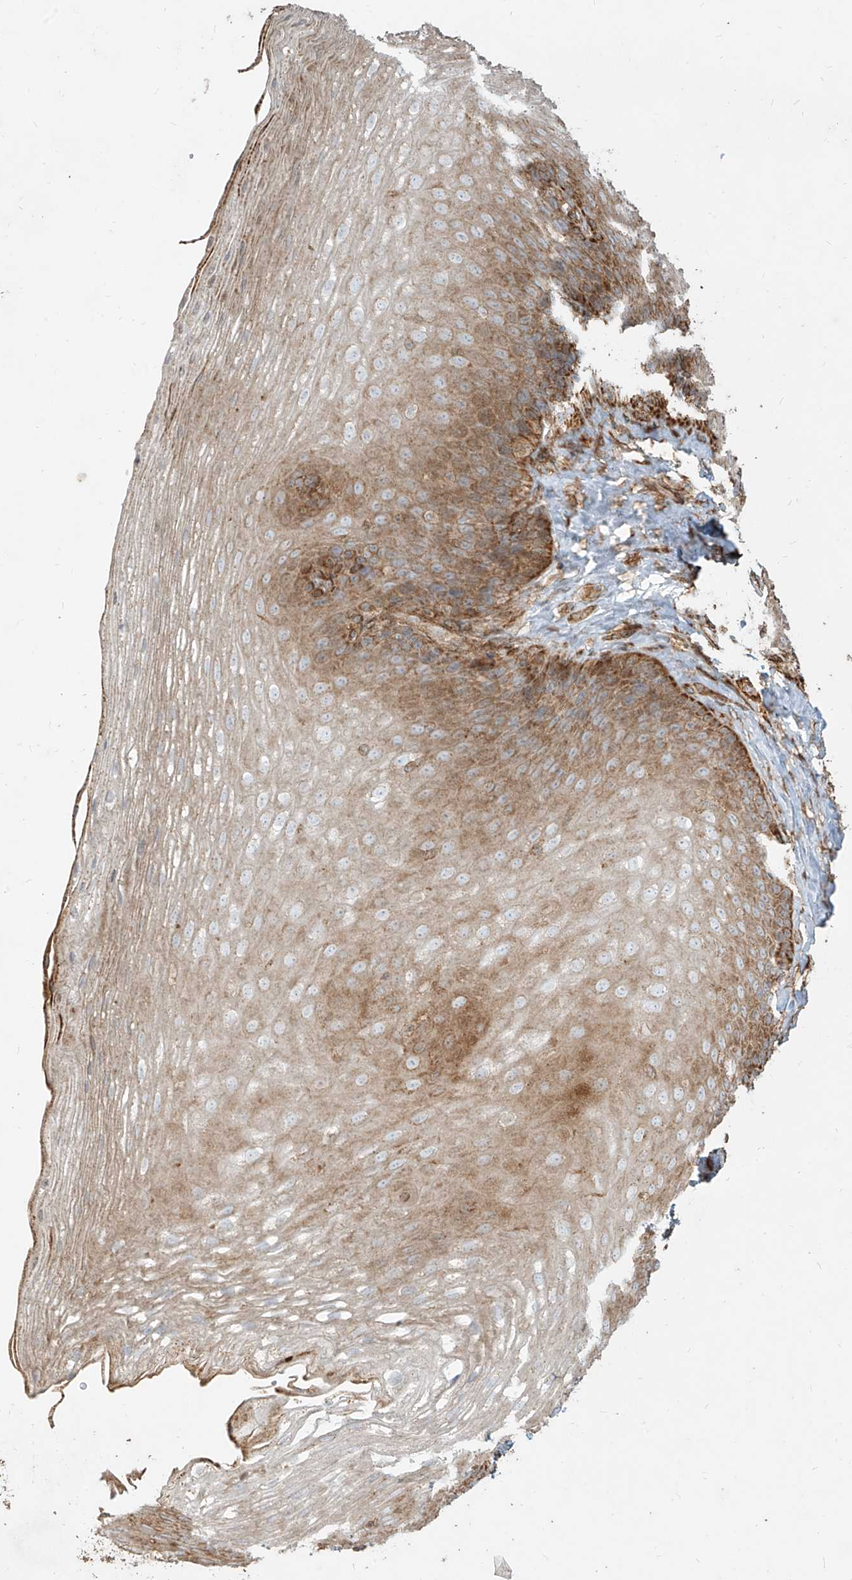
{"staining": {"intensity": "moderate", "quantity": "<25%", "location": "cytoplasmic/membranous"}, "tissue": "esophagus", "cell_type": "Squamous epithelial cells", "image_type": "normal", "snomed": [{"axis": "morphology", "description": "Normal tissue, NOS"}, {"axis": "topography", "description": "Esophagus"}], "caption": "Protein expression analysis of normal esophagus displays moderate cytoplasmic/membranous positivity in about <25% of squamous epithelial cells. (DAB (3,3'-diaminobenzidine) IHC with brightfield microscopy, high magnification).", "gene": "MTX2", "patient": {"sex": "female", "age": 66}}